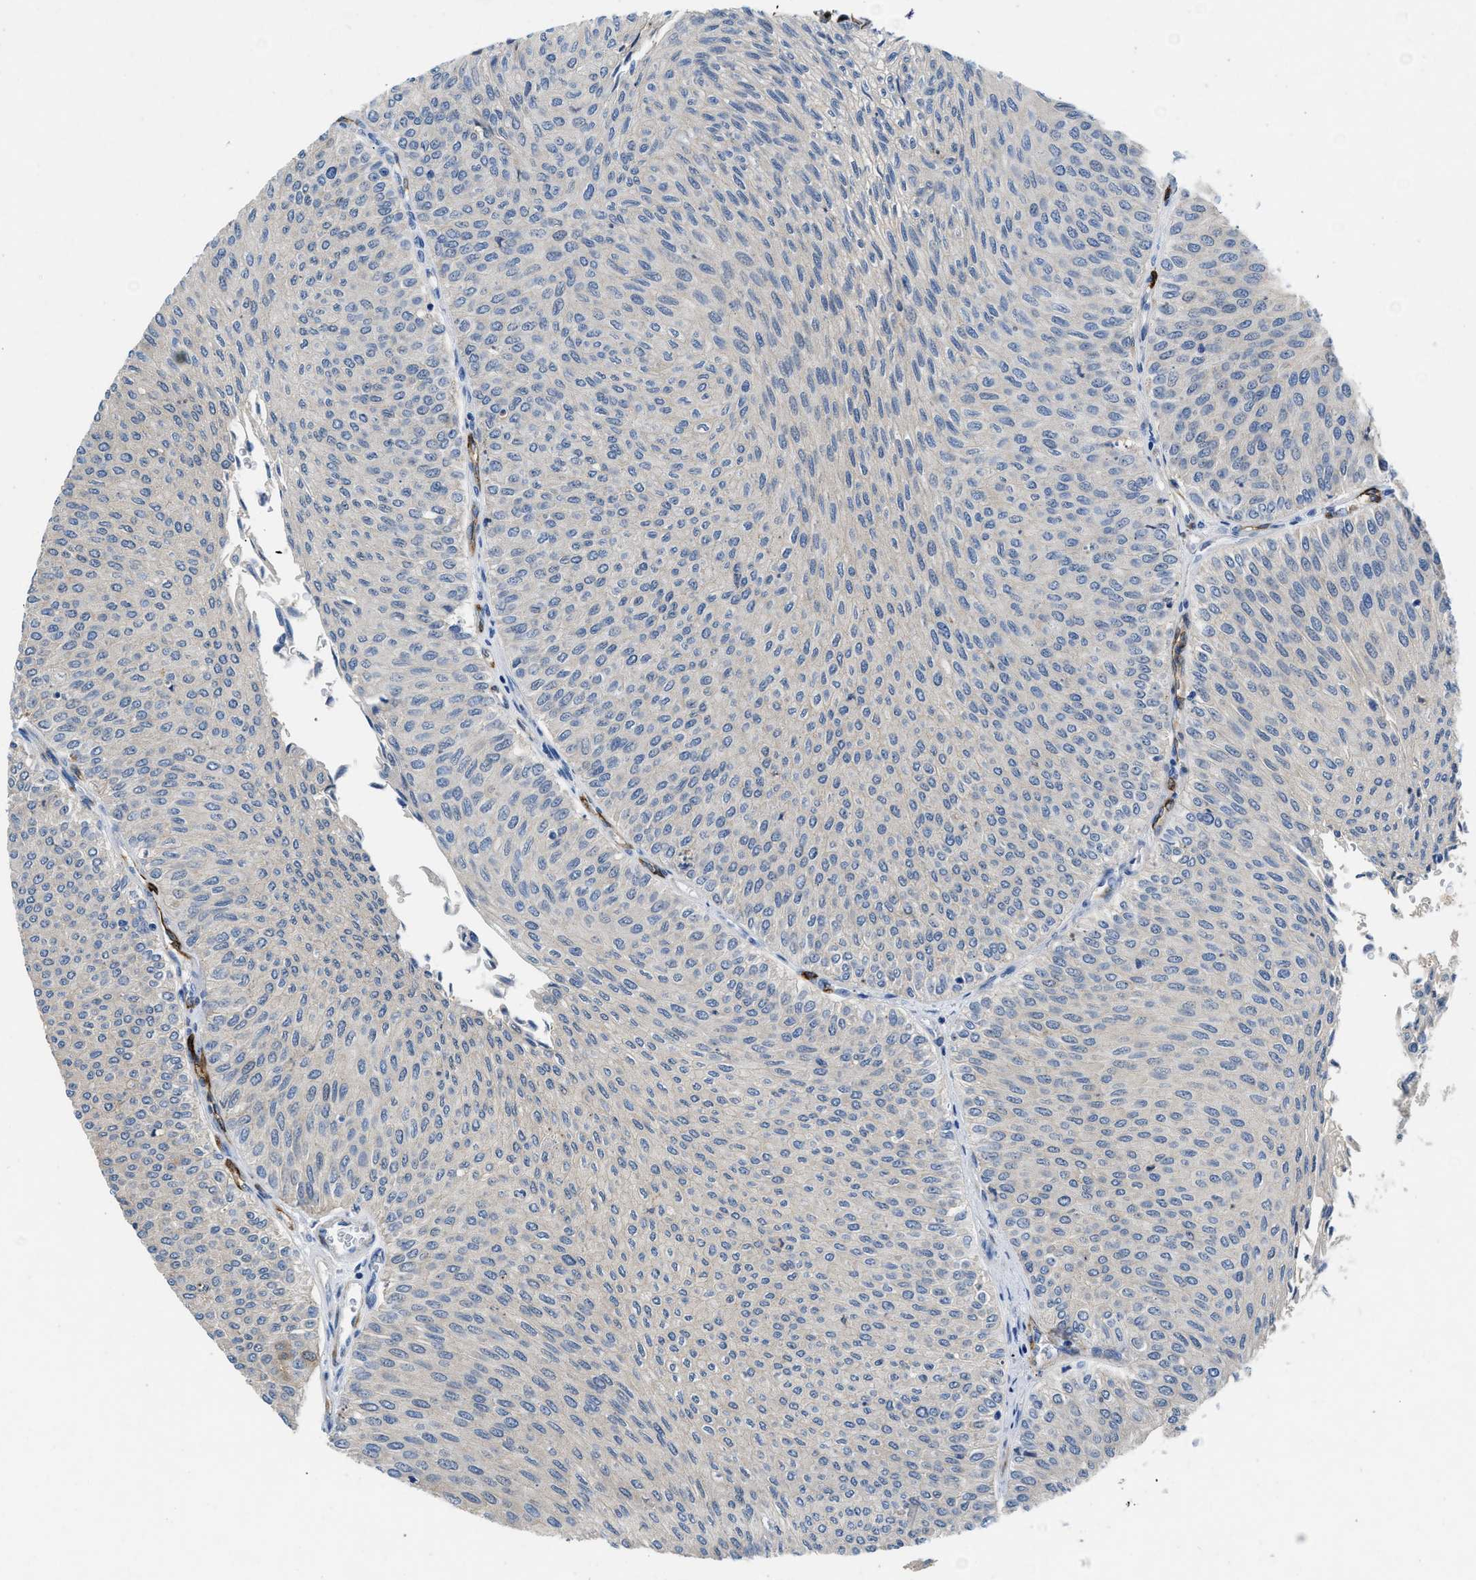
{"staining": {"intensity": "negative", "quantity": "none", "location": "none"}, "tissue": "urothelial cancer", "cell_type": "Tumor cells", "image_type": "cancer", "snomed": [{"axis": "morphology", "description": "Urothelial carcinoma, Low grade"}, {"axis": "topography", "description": "Urinary bladder"}], "caption": "Urothelial carcinoma (low-grade) was stained to show a protein in brown. There is no significant positivity in tumor cells. (Immunohistochemistry, brightfield microscopy, high magnification).", "gene": "SPEG", "patient": {"sex": "male", "age": 78}}